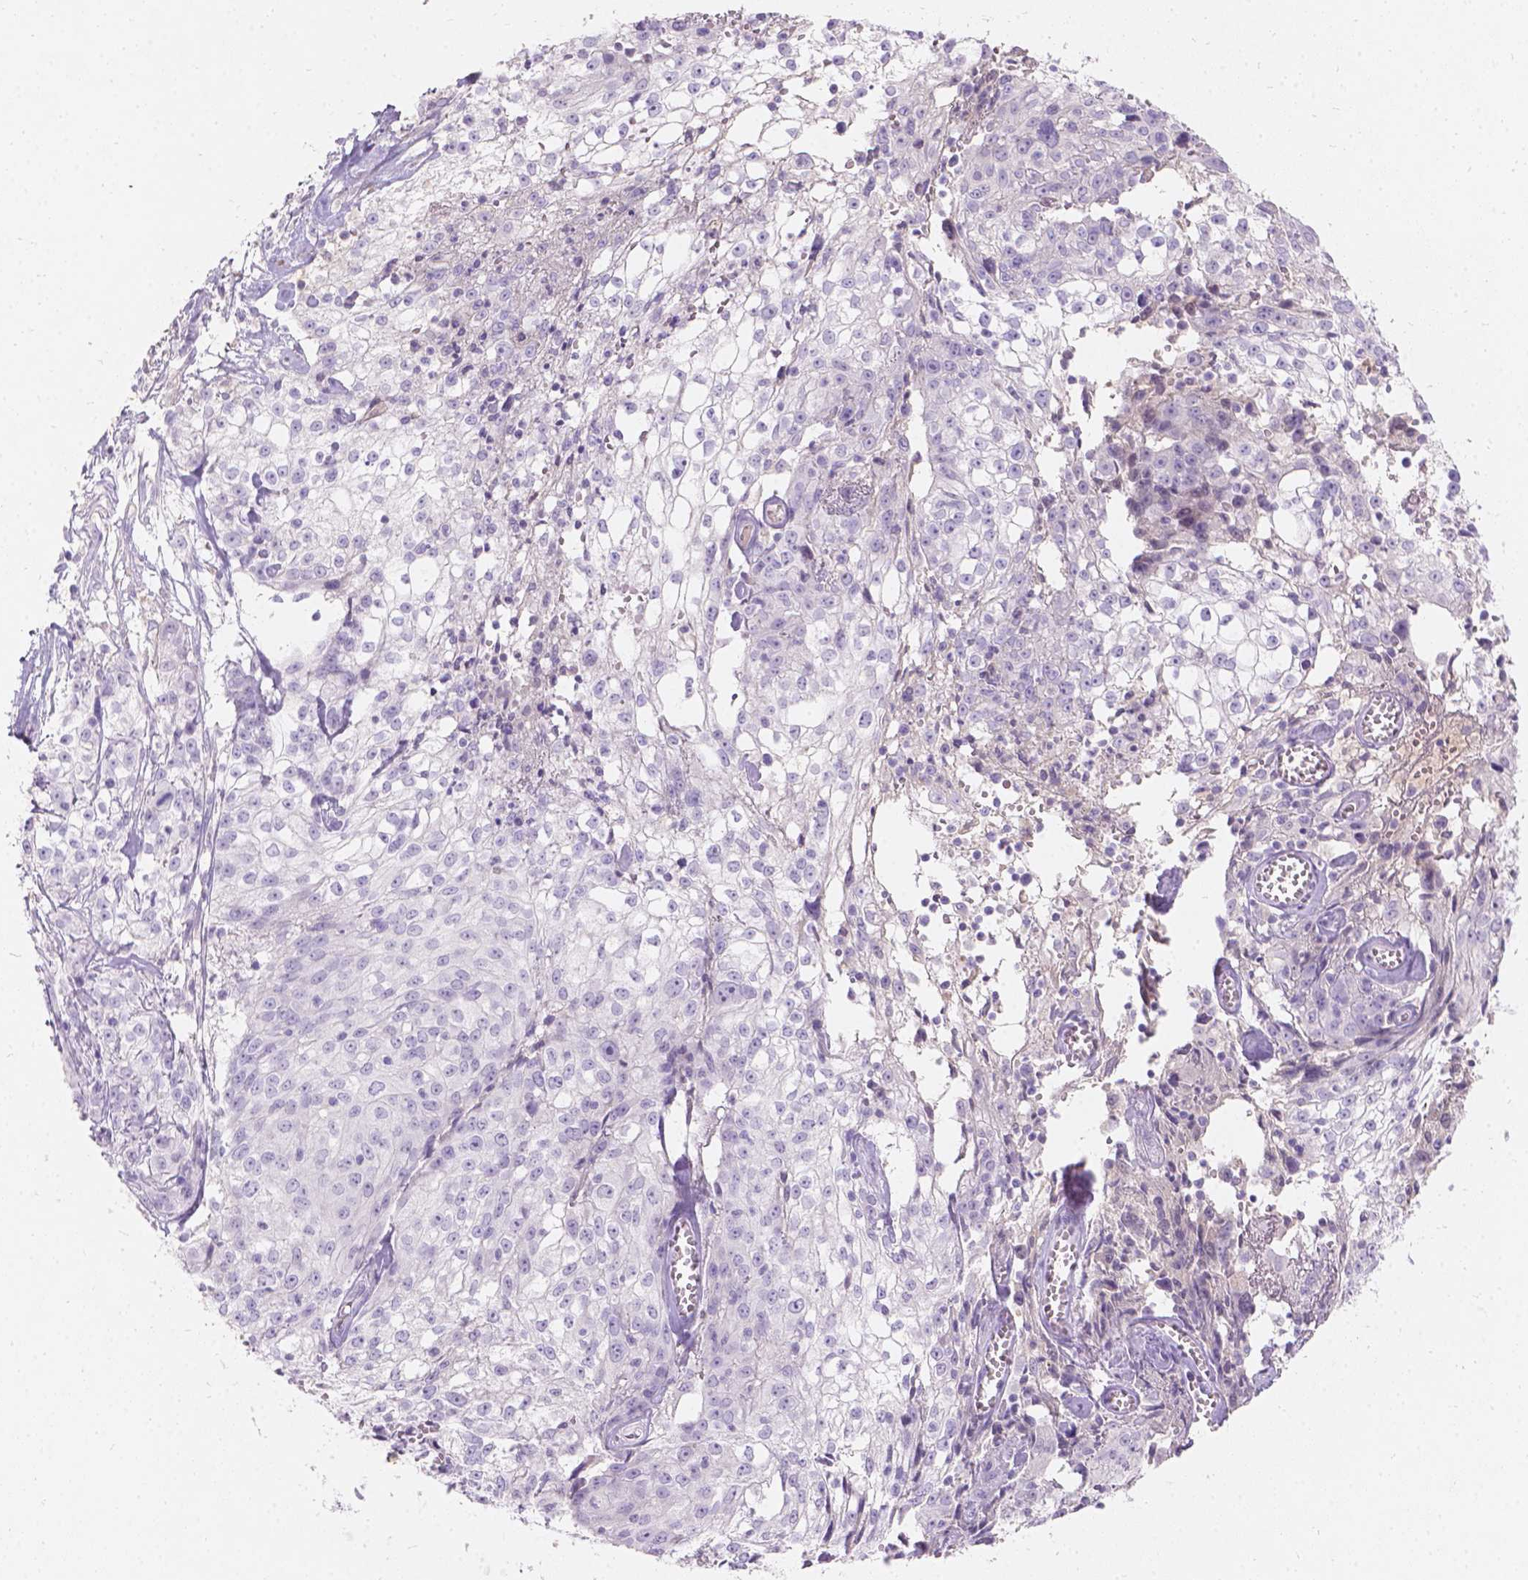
{"staining": {"intensity": "negative", "quantity": "none", "location": "none"}, "tissue": "cervical cancer", "cell_type": "Tumor cells", "image_type": "cancer", "snomed": [{"axis": "morphology", "description": "Squamous cell carcinoma, NOS"}, {"axis": "topography", "description": "Cervix"}], "caption": "This micrograph is of cervical cancer stained with IHC to label a protein in brown with the nuclei are counter-stained blue. There is no staining in tumor cells.", "gene": "GAL3ST2", "patient": {"sex": "female", "age": 85}}